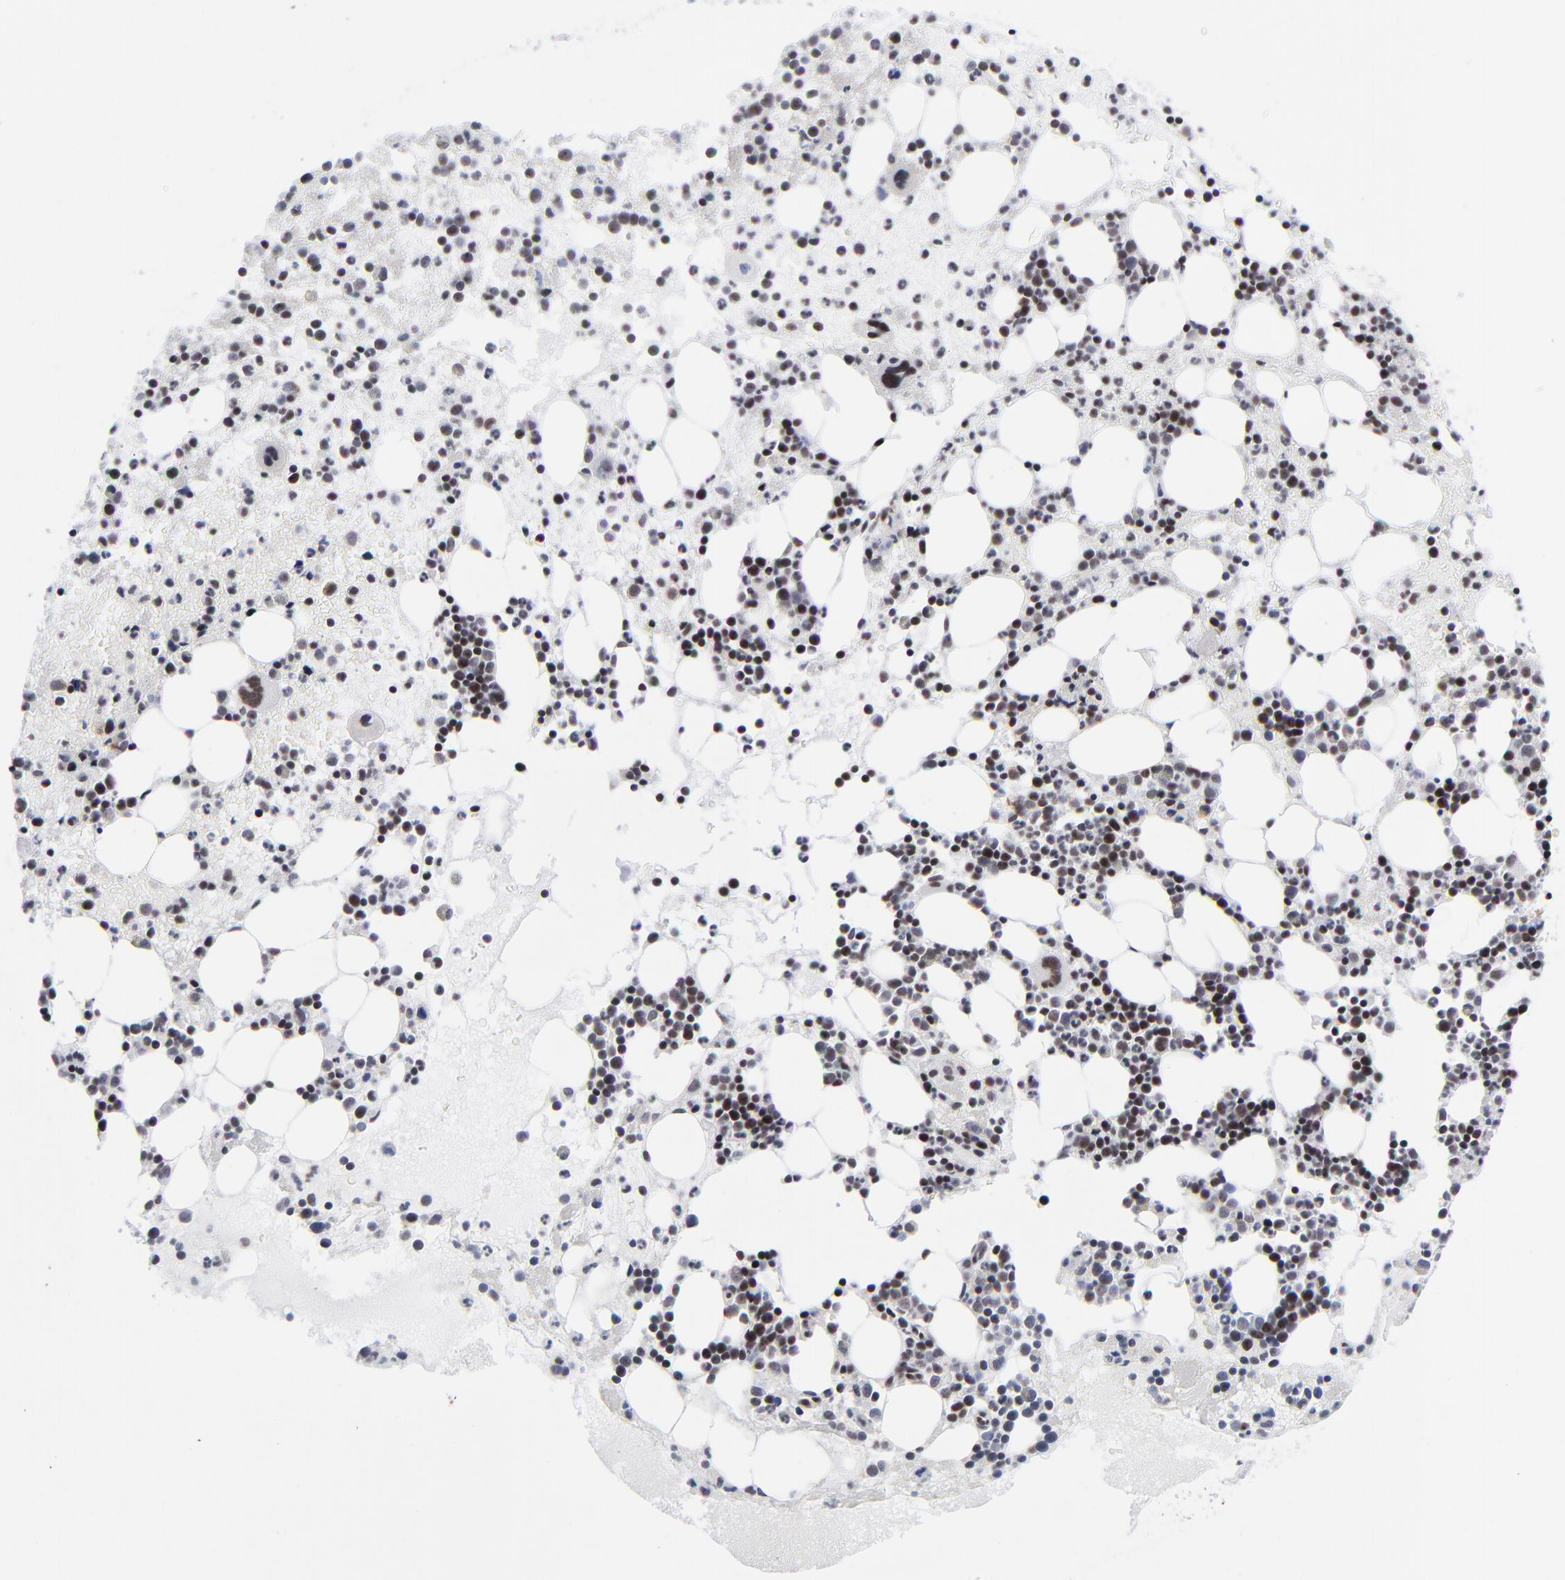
{"staining": {"intensity": "moderate", "quantity": "25%-75%", "location": "nuclear"}, "tissue": "bone marrow", "cell_type": "Hematopoietic cells", "image_type": "normal", "snomed": [{"axis": "morphology", "description": "Normal tissue, NOS"}, {"axis": "topography", "description": "Bone marrow"}], "caption": "A medium amount of moderate nuclear positivity is present in about 25%-75% of hematopoietic cells in normal bone marrow.", "gene": "SP2", "patient": {"sex": "male", "age": 15}}